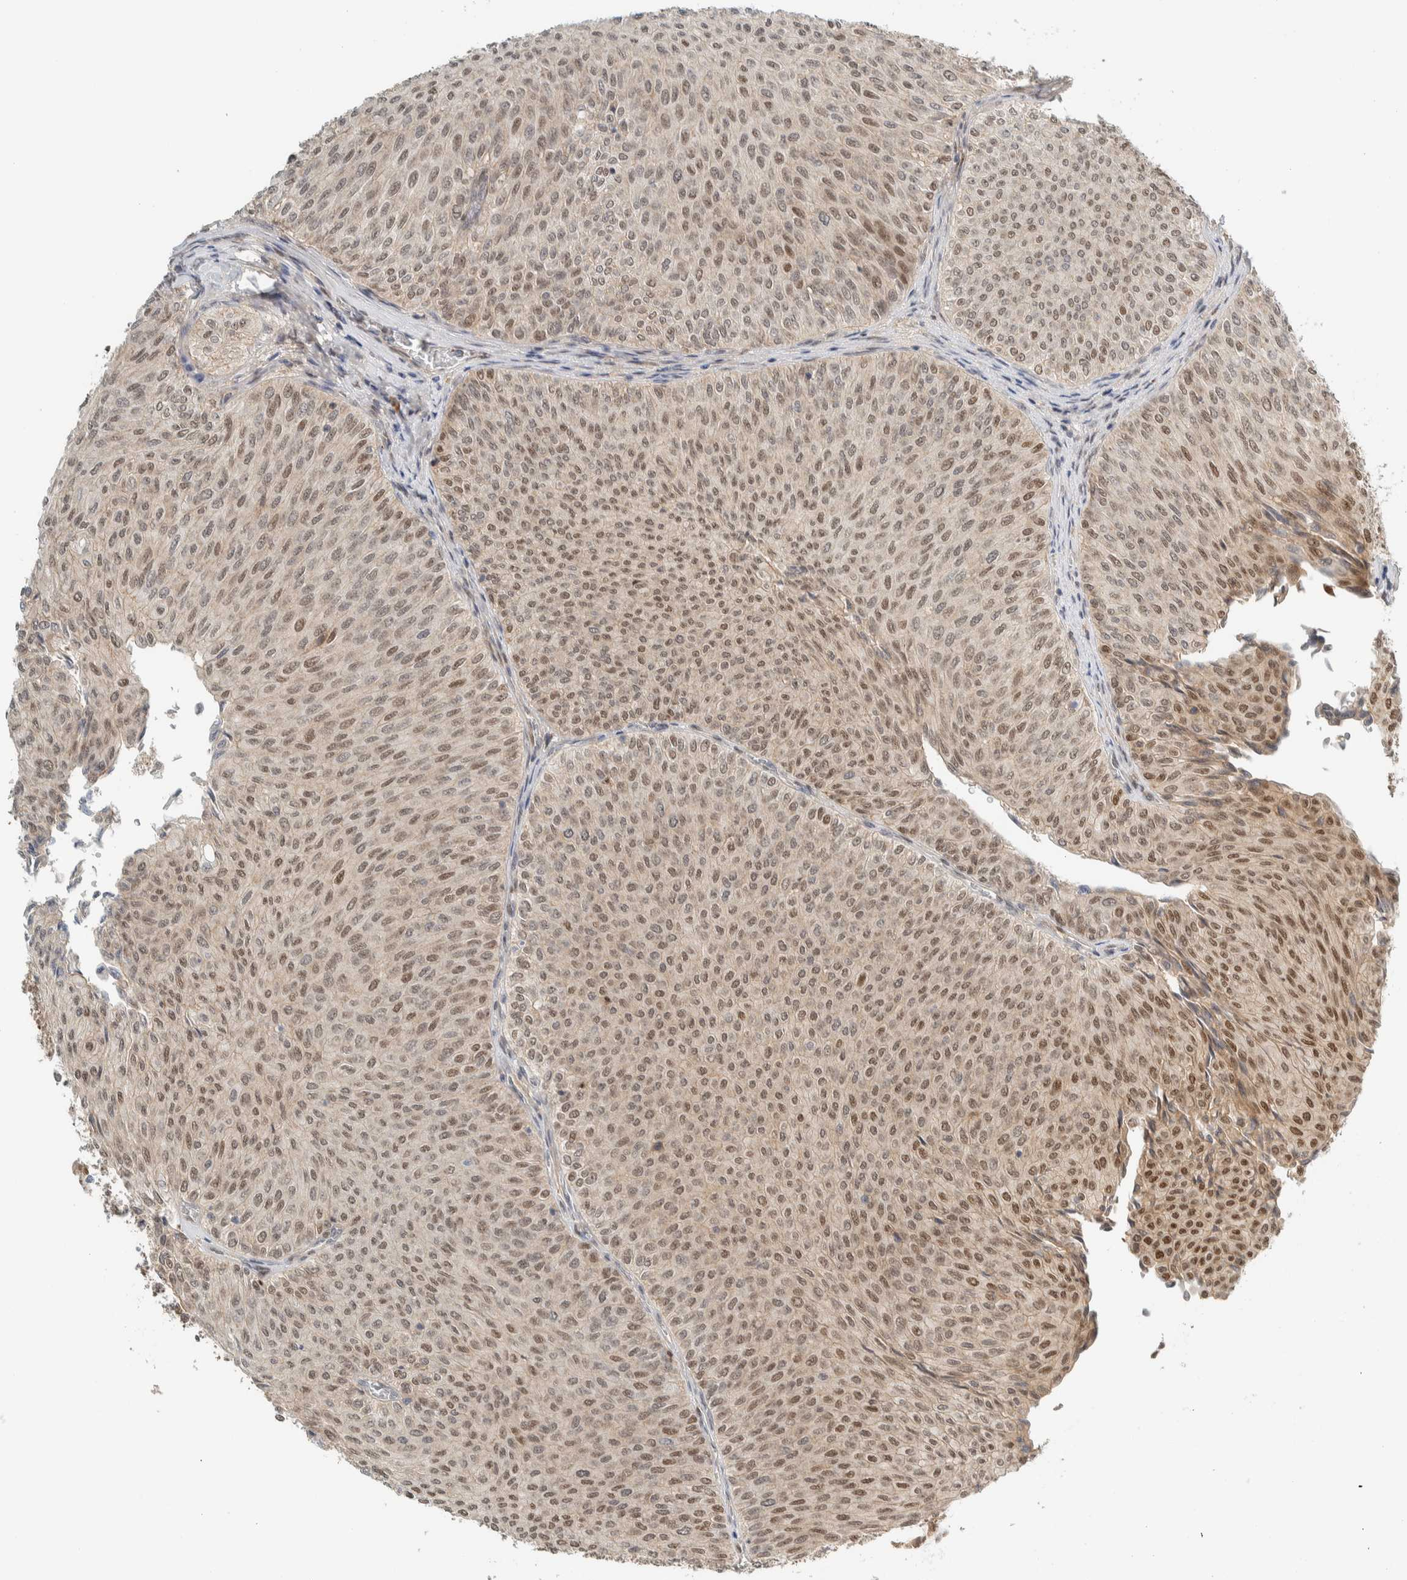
{"staining": {"intensity": "moderate", "quantity": ">75%", "location": "cytoplasmic/membranous,nuclear"}, "tissue": "urothelial cancer", "cell_type": "Tumor cells", "image_type": "cancer", "snomed": [{"axis": "morphology", "description": "Urothelial carcinoma, Low grade"}, {"axis": "topography", "description": "Urinary bladder"}], "caption": "An image showing moderate cytoplasmic/membranous and nuclear positivity in approximately >75% of tumor cells in urothelial carcinoma (low-grade), as visualized by brown immunohistochemical staining.", "gene": "TFE3", "patient": {"sex": "male", "age": 78}}